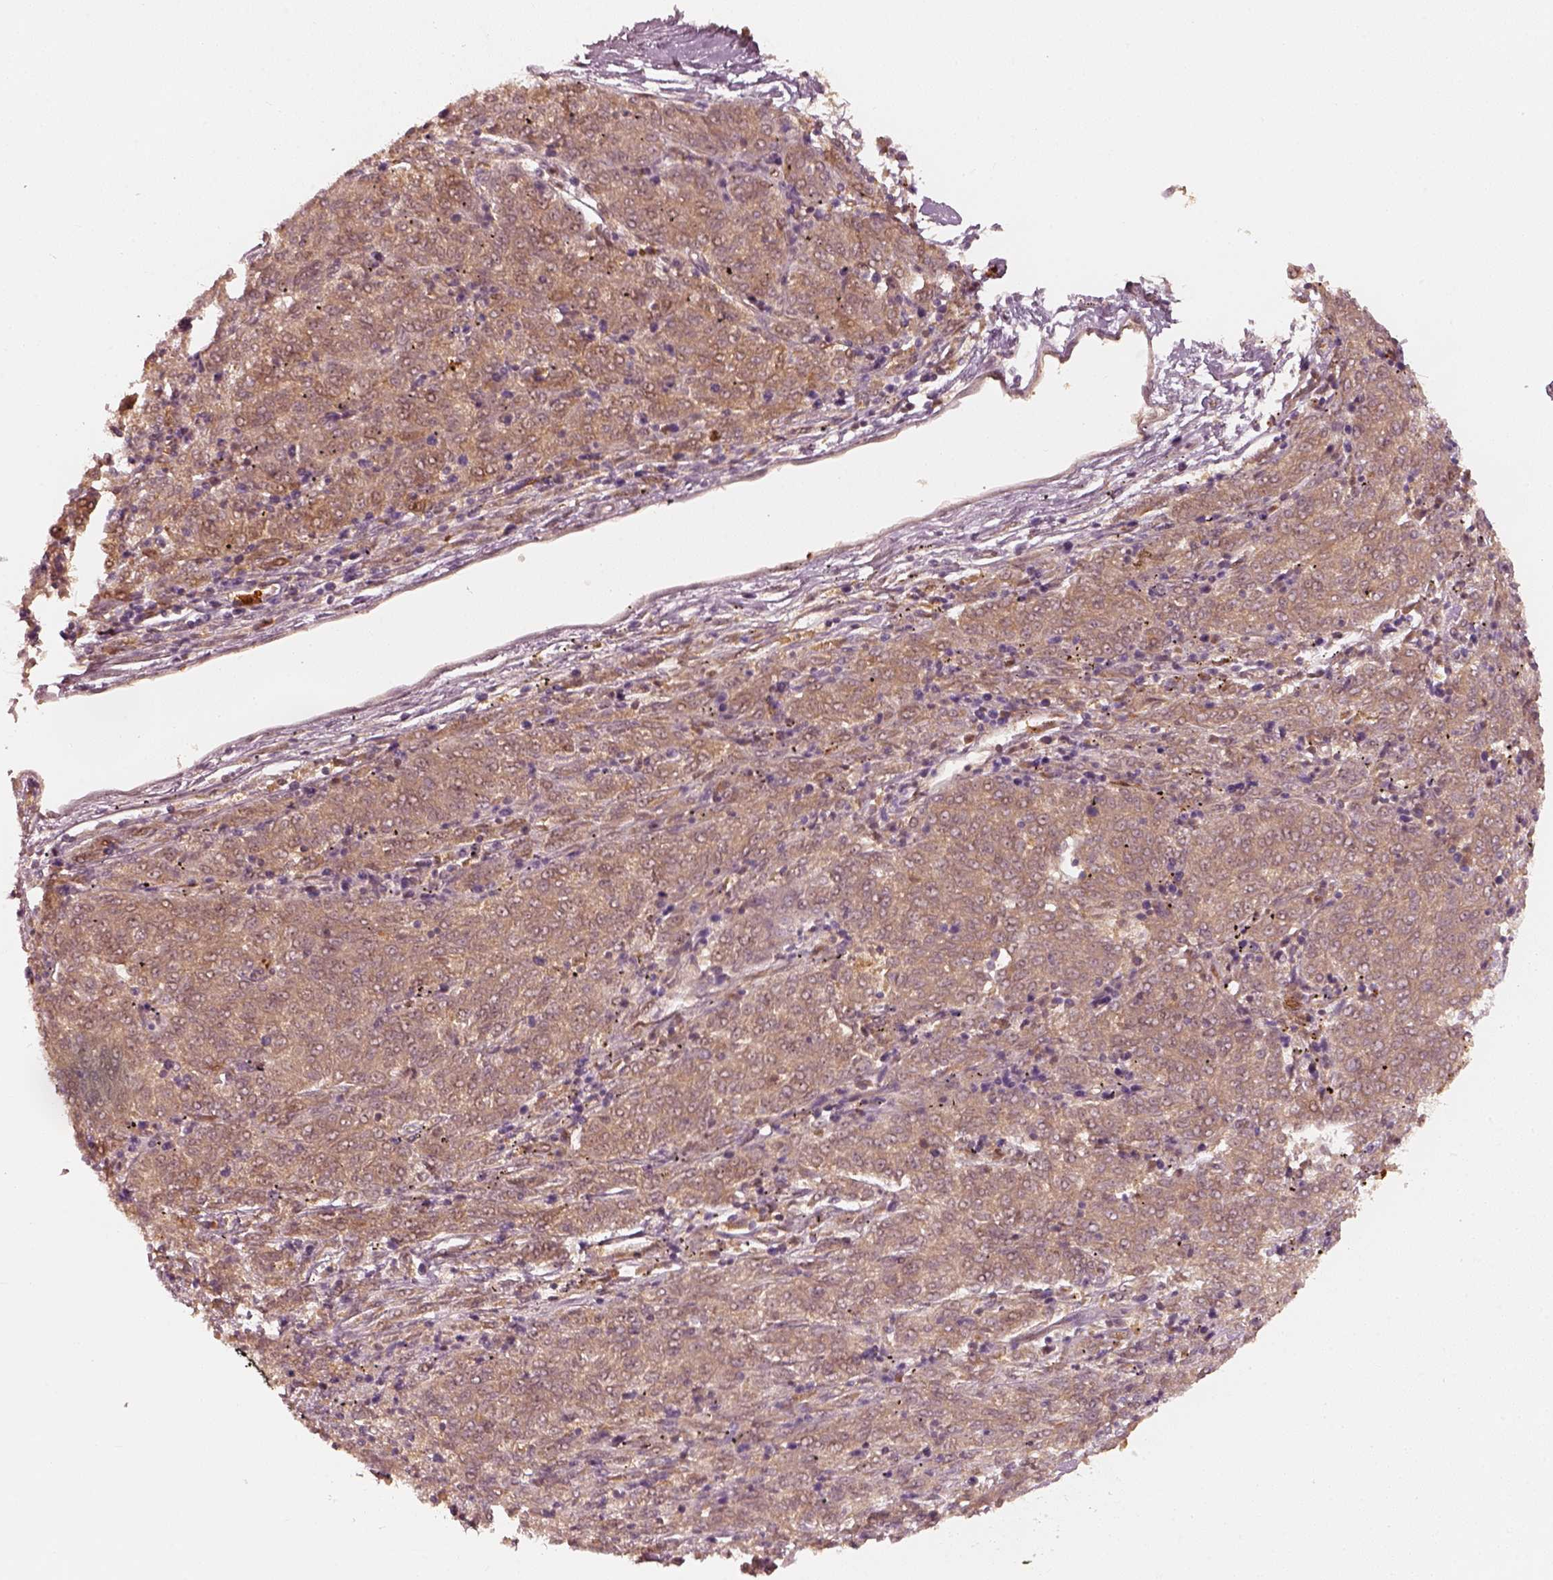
{"staining": {"intensity": "weak", "quantity": "25%-75%", "location": "cytoplasmic/membranous"}, "tissue": "melanoma", "cell_type": "Tumor cells", "image_type": "cancer", "snomed": [{"axis": "morphology", "description": "Malignant melanoma, NOS"}, {"axis": "topography", "description": "Skin"}], "caption": "Malignant melanoma tissue shows weak cytoplasmic/membranous staining in approximately 25%-75% of tumor cells", "gene": "FSCN1", "patient": {"sex": "female", "age": 72}}